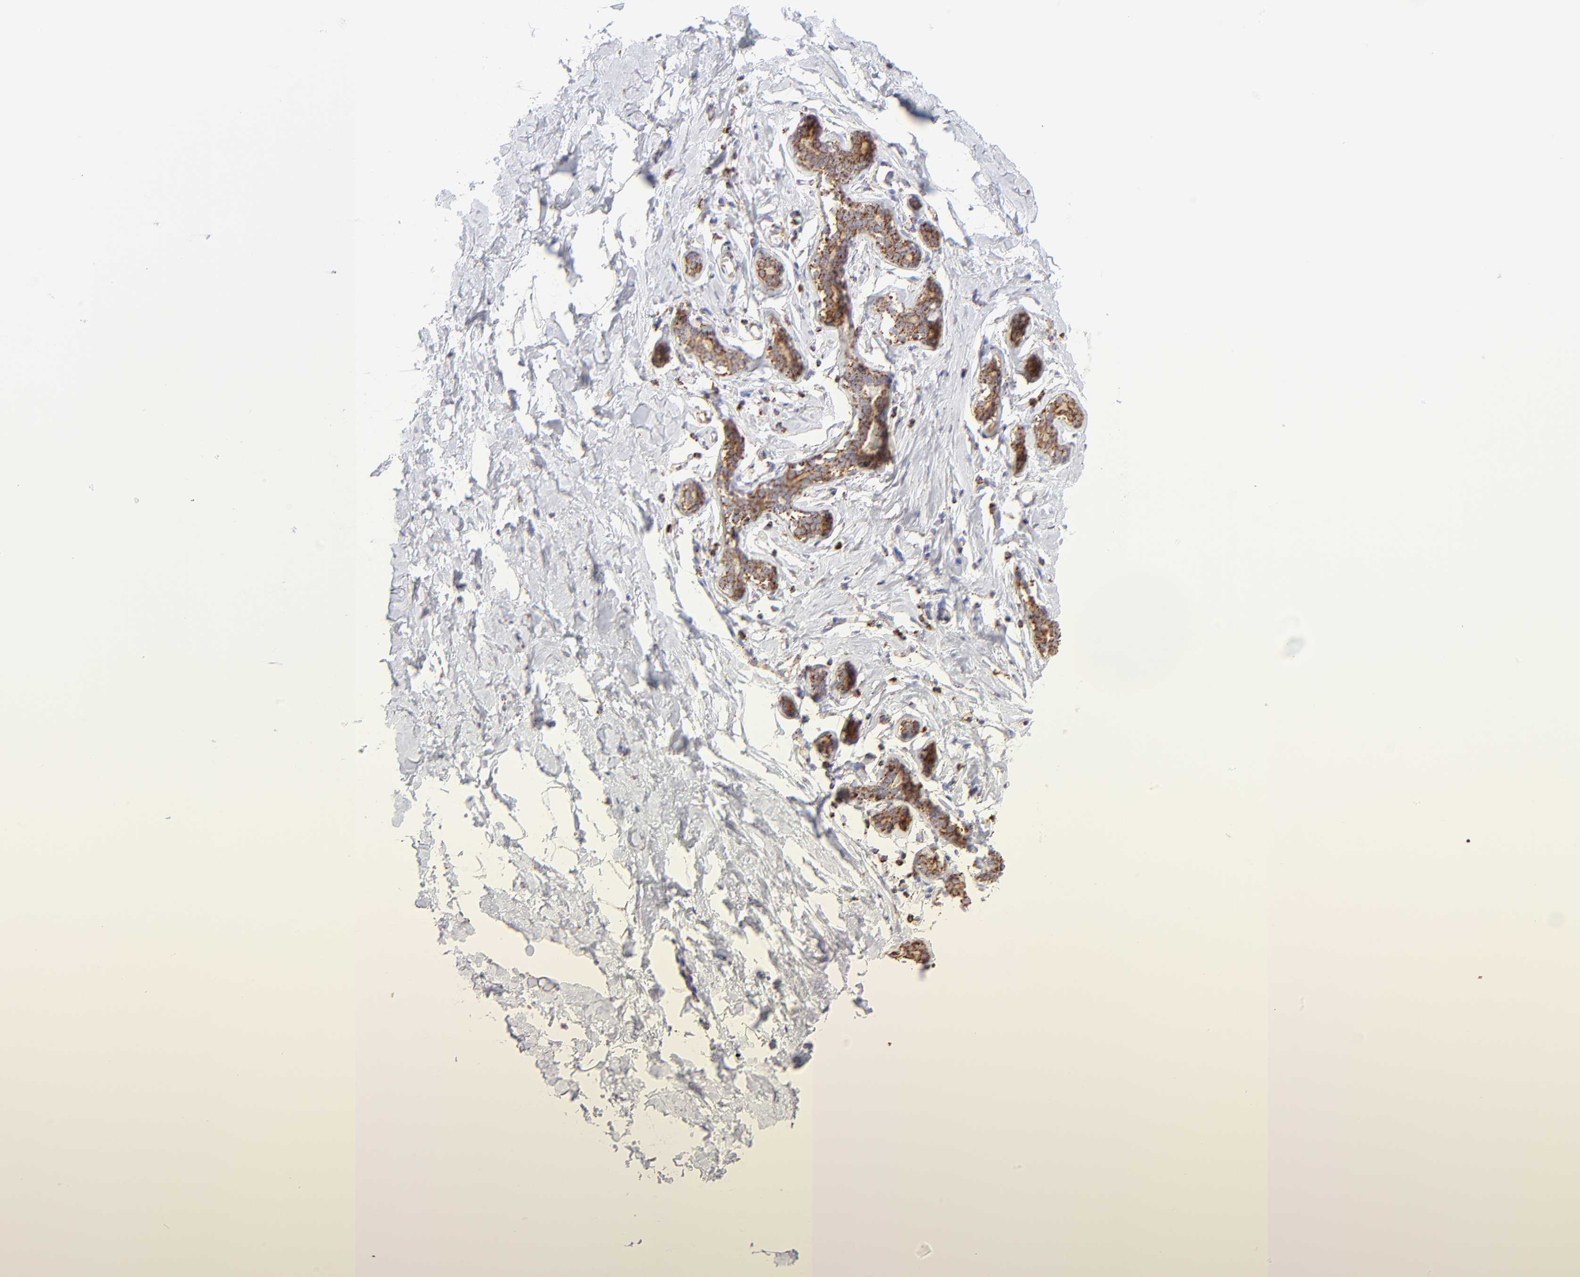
{"staining": {"intensity": "moderate", "quantity": ">75%", "location": "cytoplasmic/membranous"}, "tissue": "breast", "cell_type": "Glandular cells", "image_type": "normal", "snomed": [{"axis": "morphology", "description": "Normal tissue, NOS"}, {"axis": "topography", "description": "Breast"}], "caption": "Benign breast reveals moderate cytoplasmic/membranous expression in about >75% of glandular cells Using DAB (brown) and hematoxylin (blue) stains, captured at high magnification using brightfield microscopy..", "gene": "ECH1", "patient": {"sex": "female", "age": 23}}